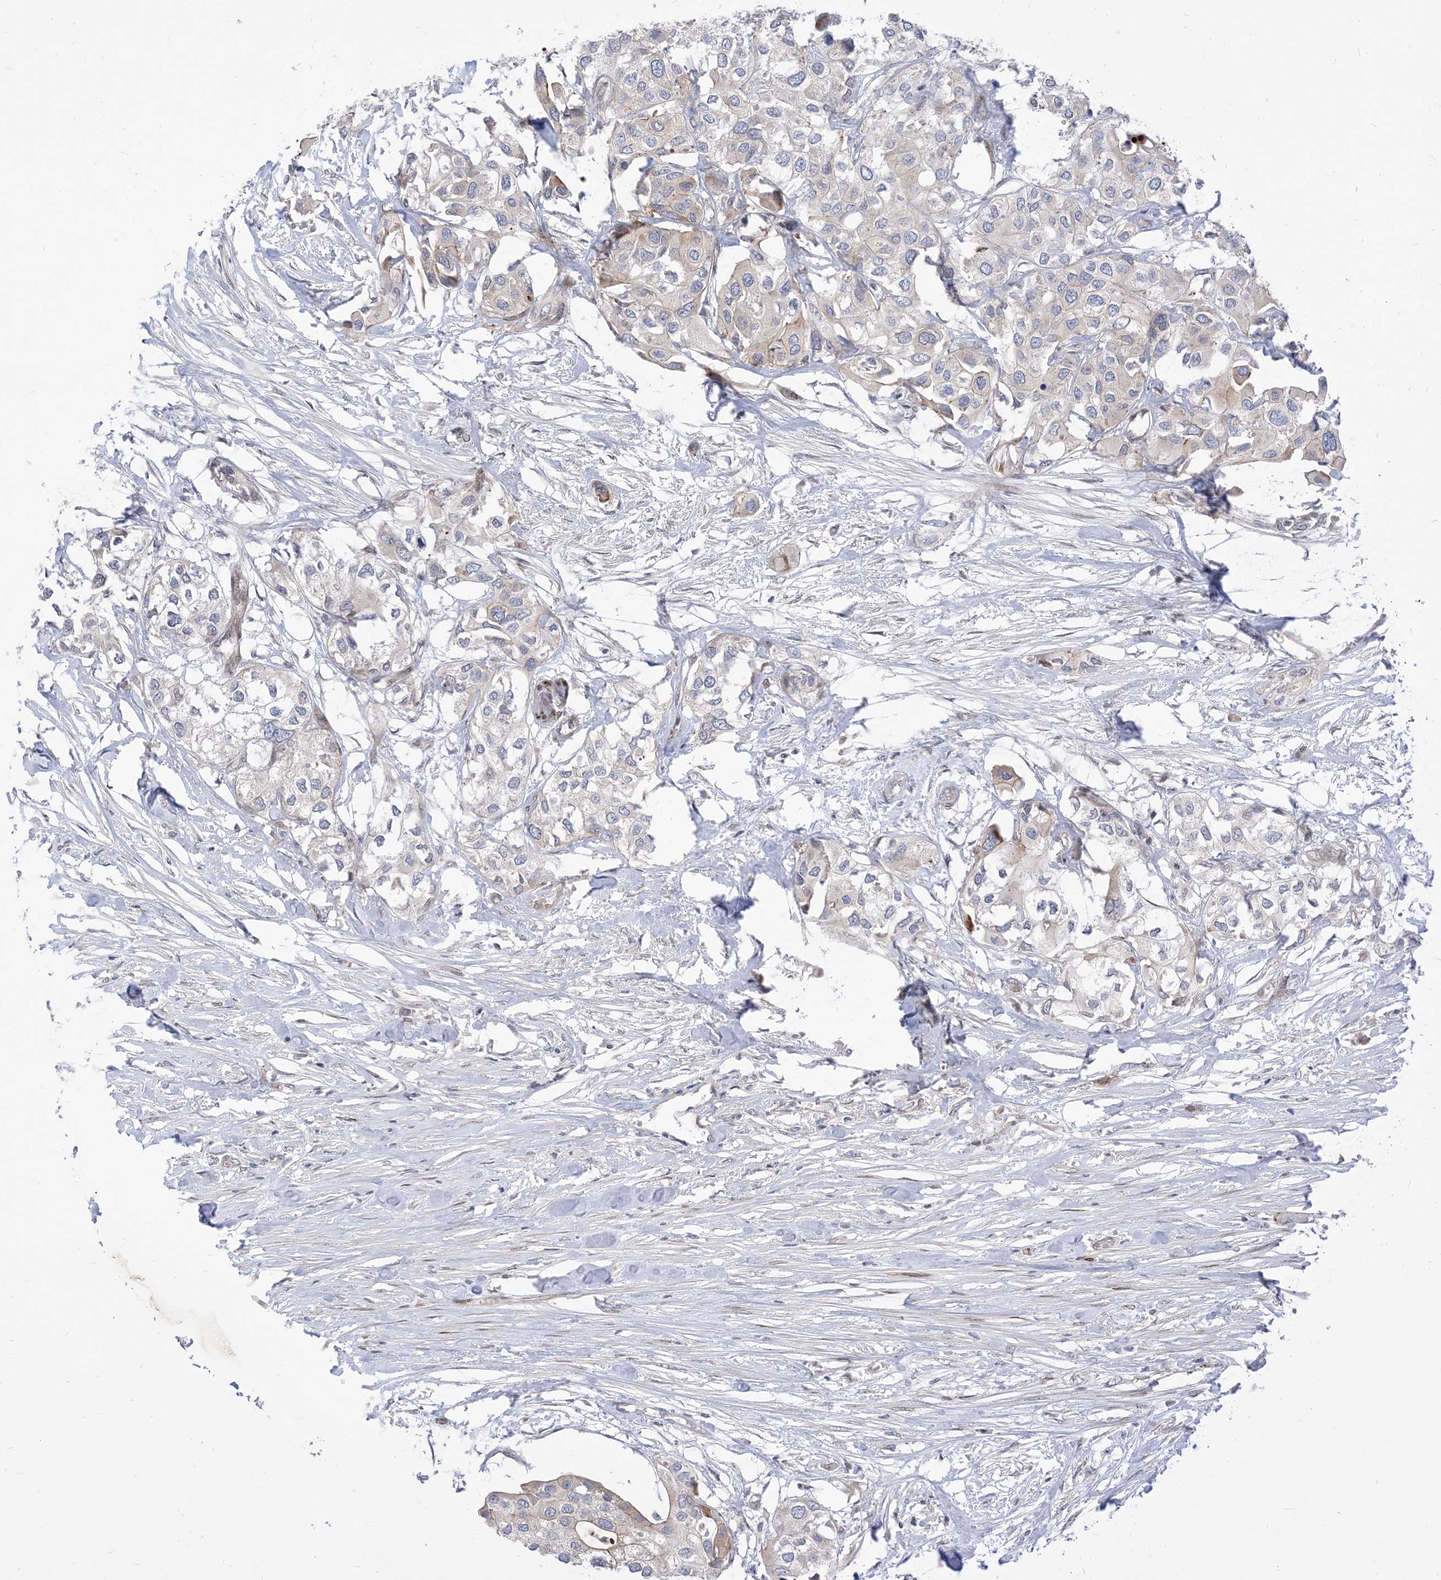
{"staining": {"intensity": "negative", "quantity": "none", "location": "none"}, "tissue": "urothelial cancer", "cell_type": "Tumor cells", "image_type": "cancer", "snomed": [{"axis": "morphology", "description": "Urothelial carcinoma, High grade"}, {"axis": "topography", "description": "Urinary bladder"}], "caption": "Human high-grade urothelial carcinoma stained for a protein using IHC displays no staining in tumor cells.", "gene": "TYSND1", "patient": {"sex": "male", "age": 64}}